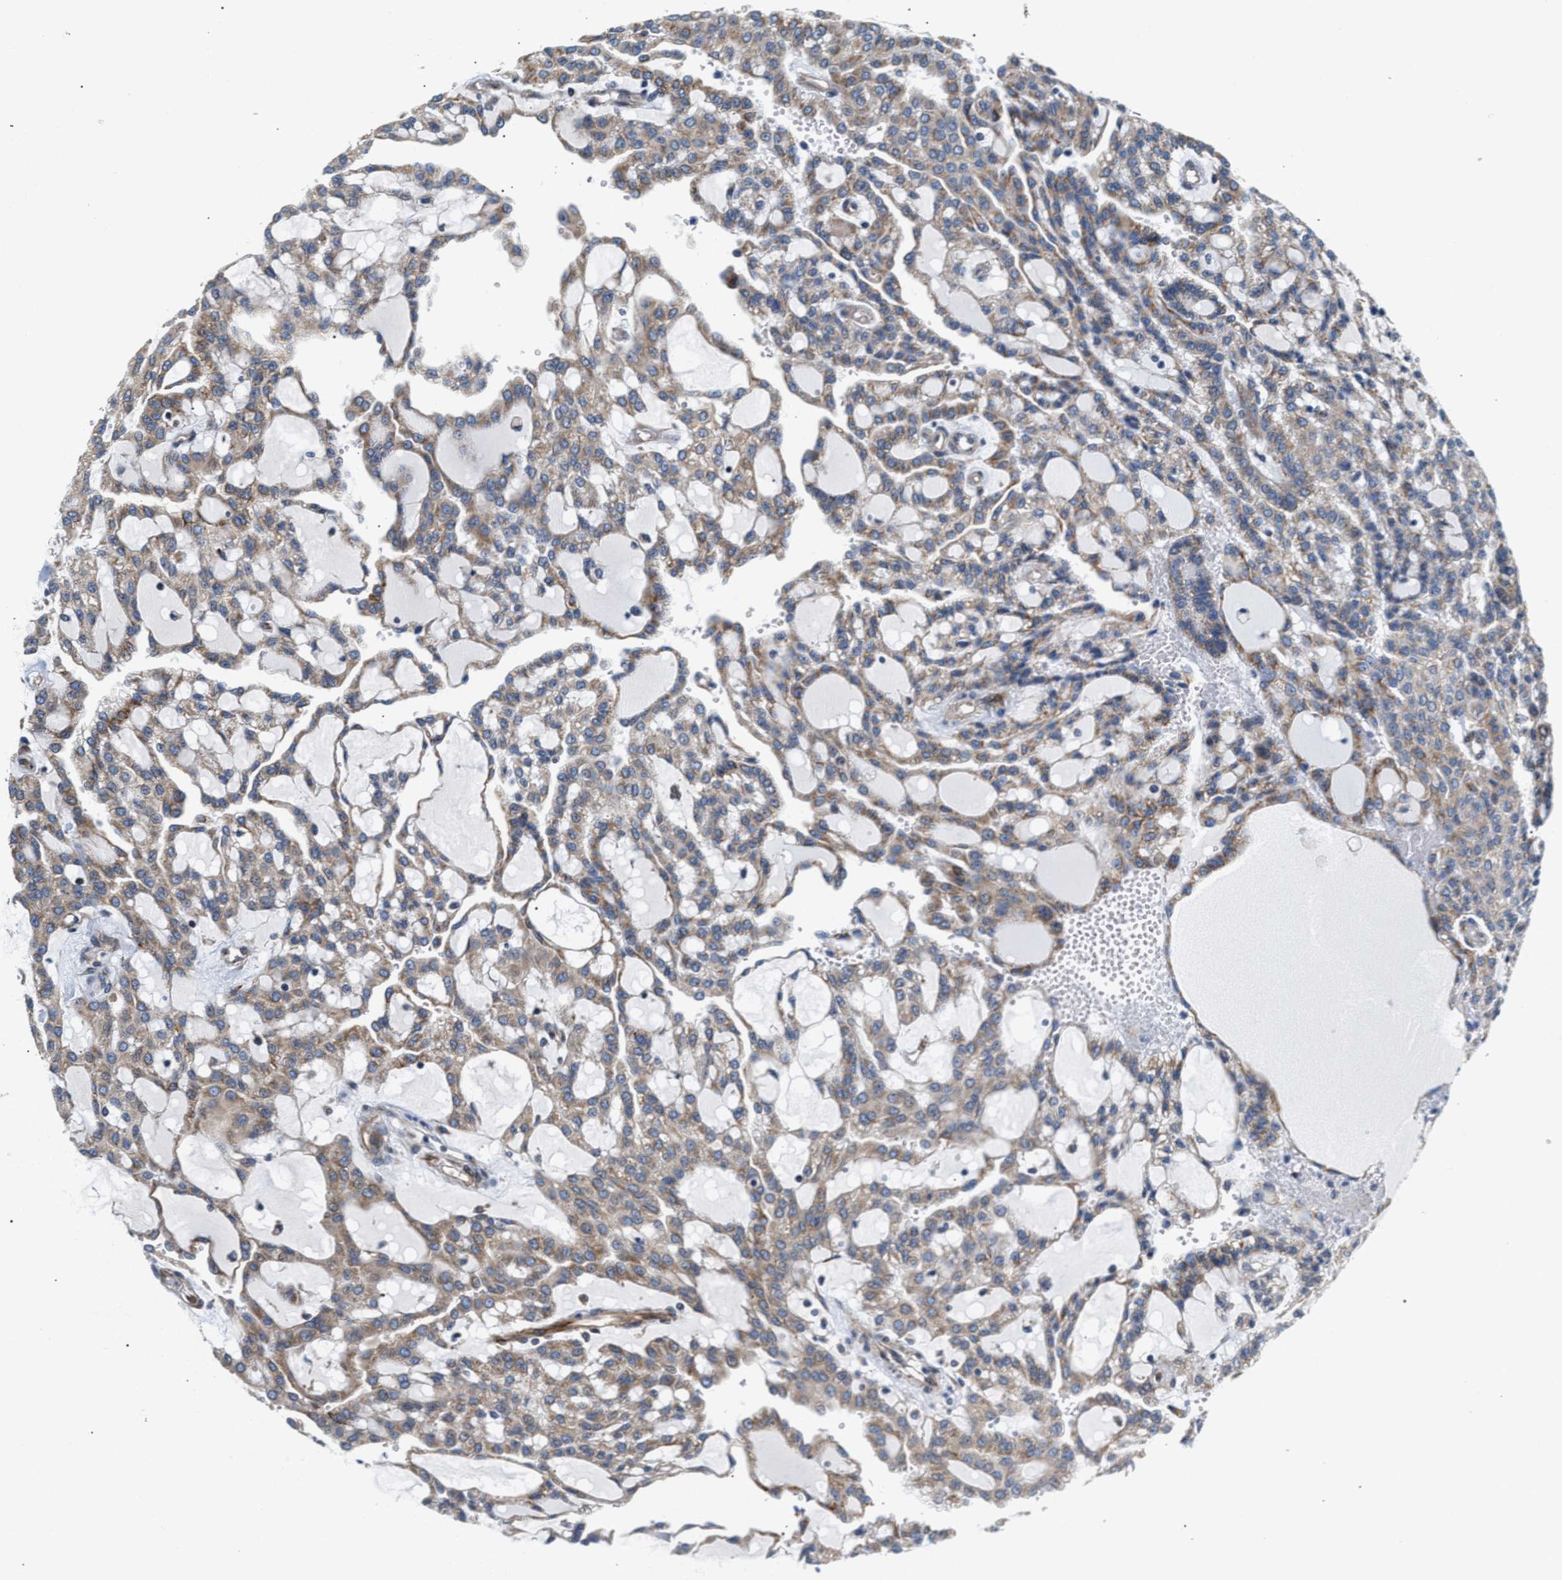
{"staining": {"intensity": "weak", "quantity": ">75%", "location": "cytoplasmic/membranous"}, "tissue": "renal cancer", "cell_type": "Tumor cells", "image_type": "cancer", "snomed": [{"axis": "morphology", "description": "Adenocarcinoma, NOS"}, {"axis": "topography", "description": "Kidney"}], "caption": "A high-resolution histopathology image shows immunohistochemistry staining of renal adenocarcinoma, which exhibits weak cytoplasmic/membranous expression in about >75% of tumor cells.", "gene": "IFT74", "patient": {"sex": "male", "age": 63}}